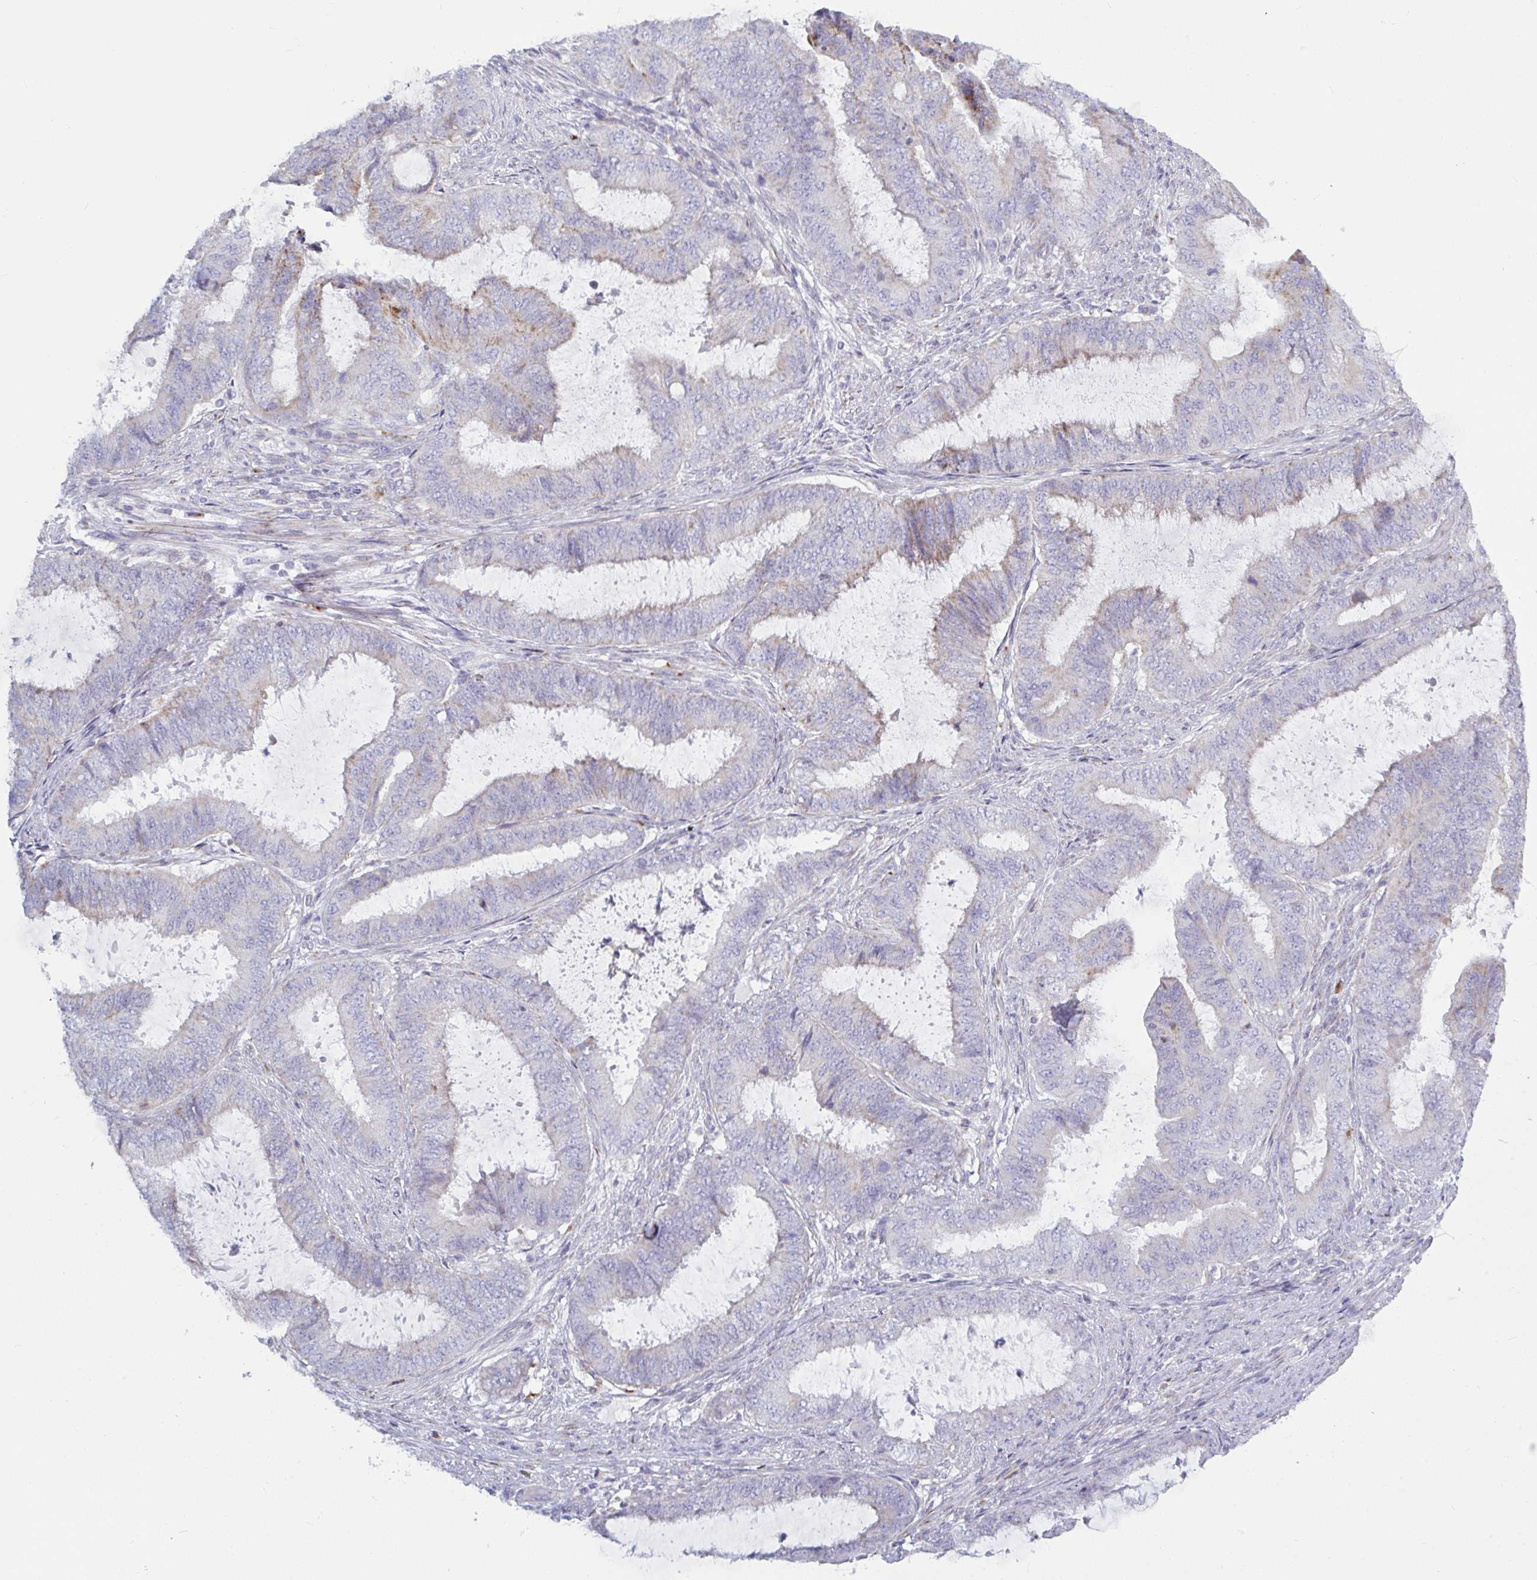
{"staining": {"intensity": "weak", "quantity": "<25%", "location": "cytoplasmic/membranous"}, "tissue": "endometrial cancer", "cell_type": "Tumor cells", "image_type": "cancer", "snomed": [{"axis": "morphology", "description": "Adenocarcinoma, NOS"}, {"axis": "topography", "description": "Endometrium"}], "caption": "Photomicrograph shows no protein expression in tumor cells of endometrial cancer (adenocarcinoma) tissue.", "gene": "ATG9A", "patient": {"sex": "female", "age": 51}}